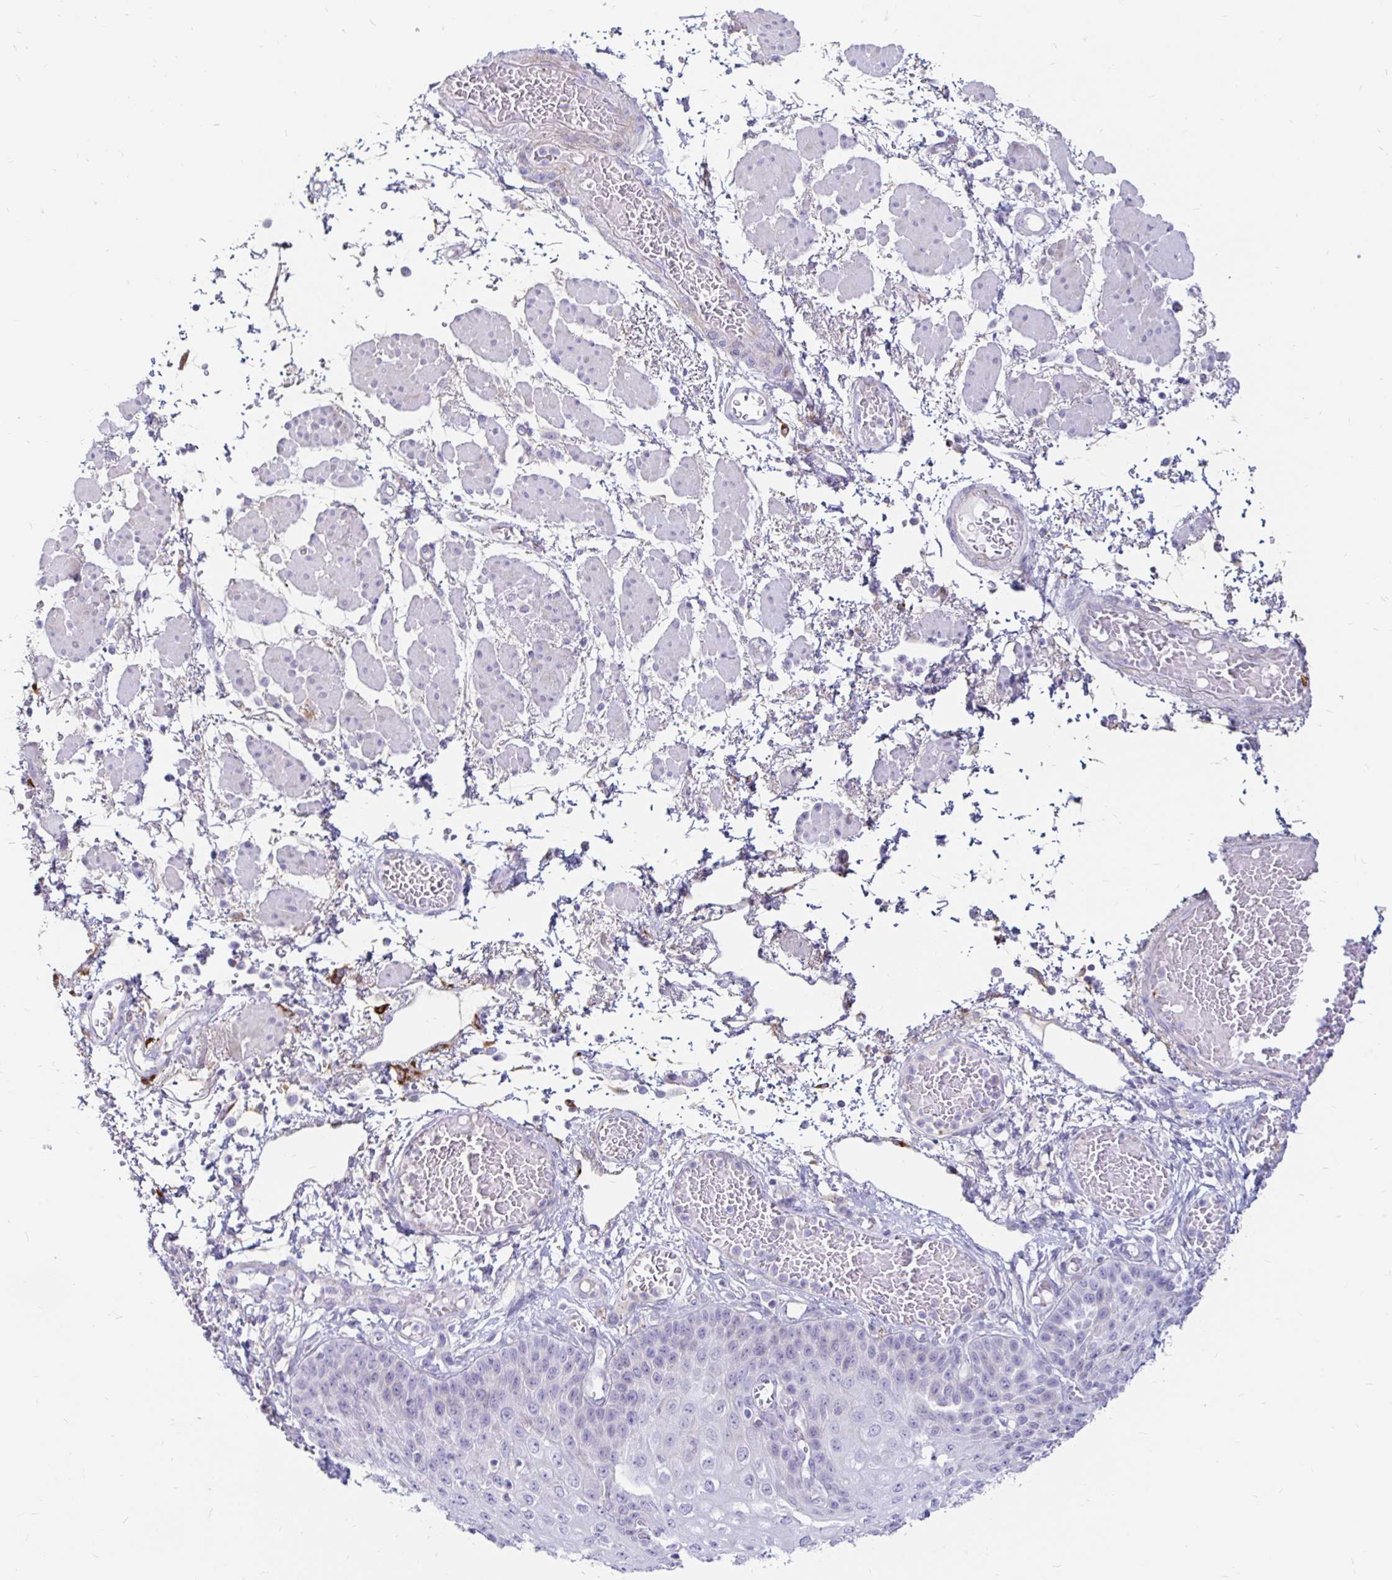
{"staining": {"intensity": "negative", "quantity": "none", "location": "none"}, "tissue": "esophagus", "cell_type": "Squamous epithelial cells", "image_type": "normal", "snomed": [{"axis": "morphology", "description": "Normal tissue, NOS"}, {"axis": "morphology", "description": "Adenocarcinoma, NOS"}, {"axis": "topography", "description": "Esophagus"}], "caption": "This histopathology image is of unremarkable esophagus stained with immunohistochemistry to label a protein in brown with the nuclei are counter-stained blue. There is no positivity in squamous epithelial cells. (DAB immunohistochemistry visualized using brightfield microscopy, high magnification).", "gene": "TIMP1", "patient": {"sex": "male", "age": 81}}